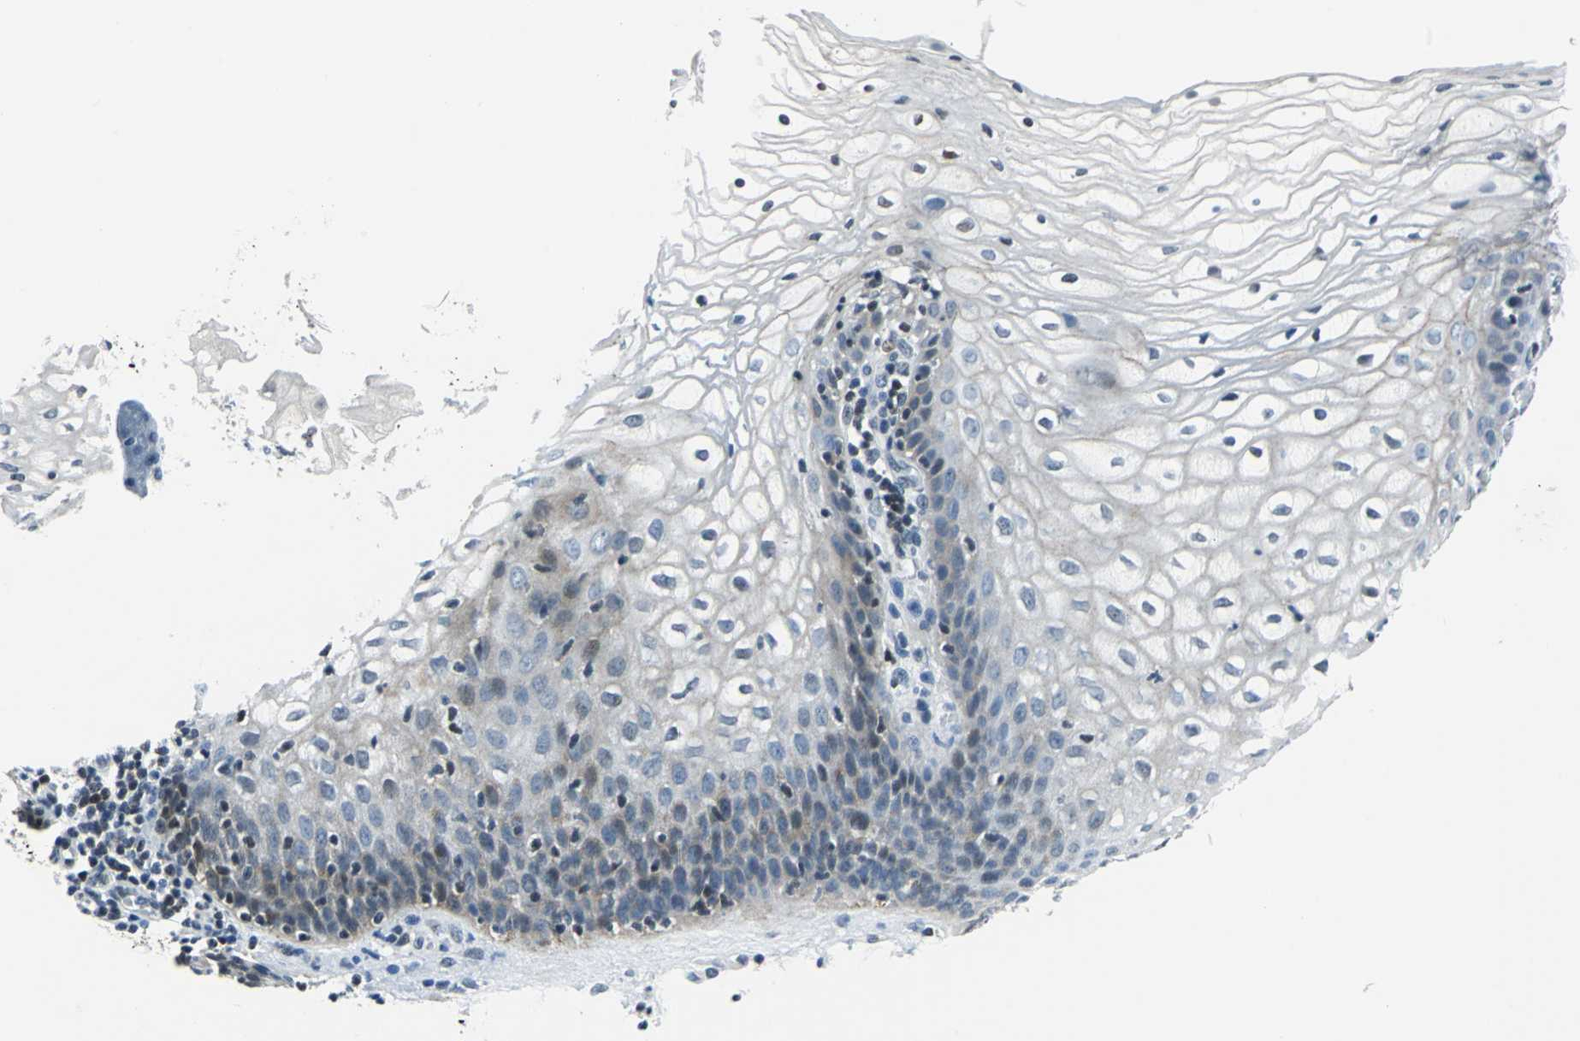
{"staining": {"intensity": "weak", "quantity": "<25%", "location": "cytoplasmic/membranous,nuclear"}, "tissue": "vagina", "cell_type": "Squamous epithelial cells", "image_type": "normal", "snomed": [{"axis": "morphology", "description": "Normal tissue, NOS"}, {"axis": "topography", "description": "Vagina"}], "caption": "A histopathology image of human vagina is negative for staining in squamous epithelial cells. (DAB immunohistochemistry (IHC) with hematoxylin counter stain).", "gene": "HCFC2", "patient": {"sex": "female", "age": 34}}